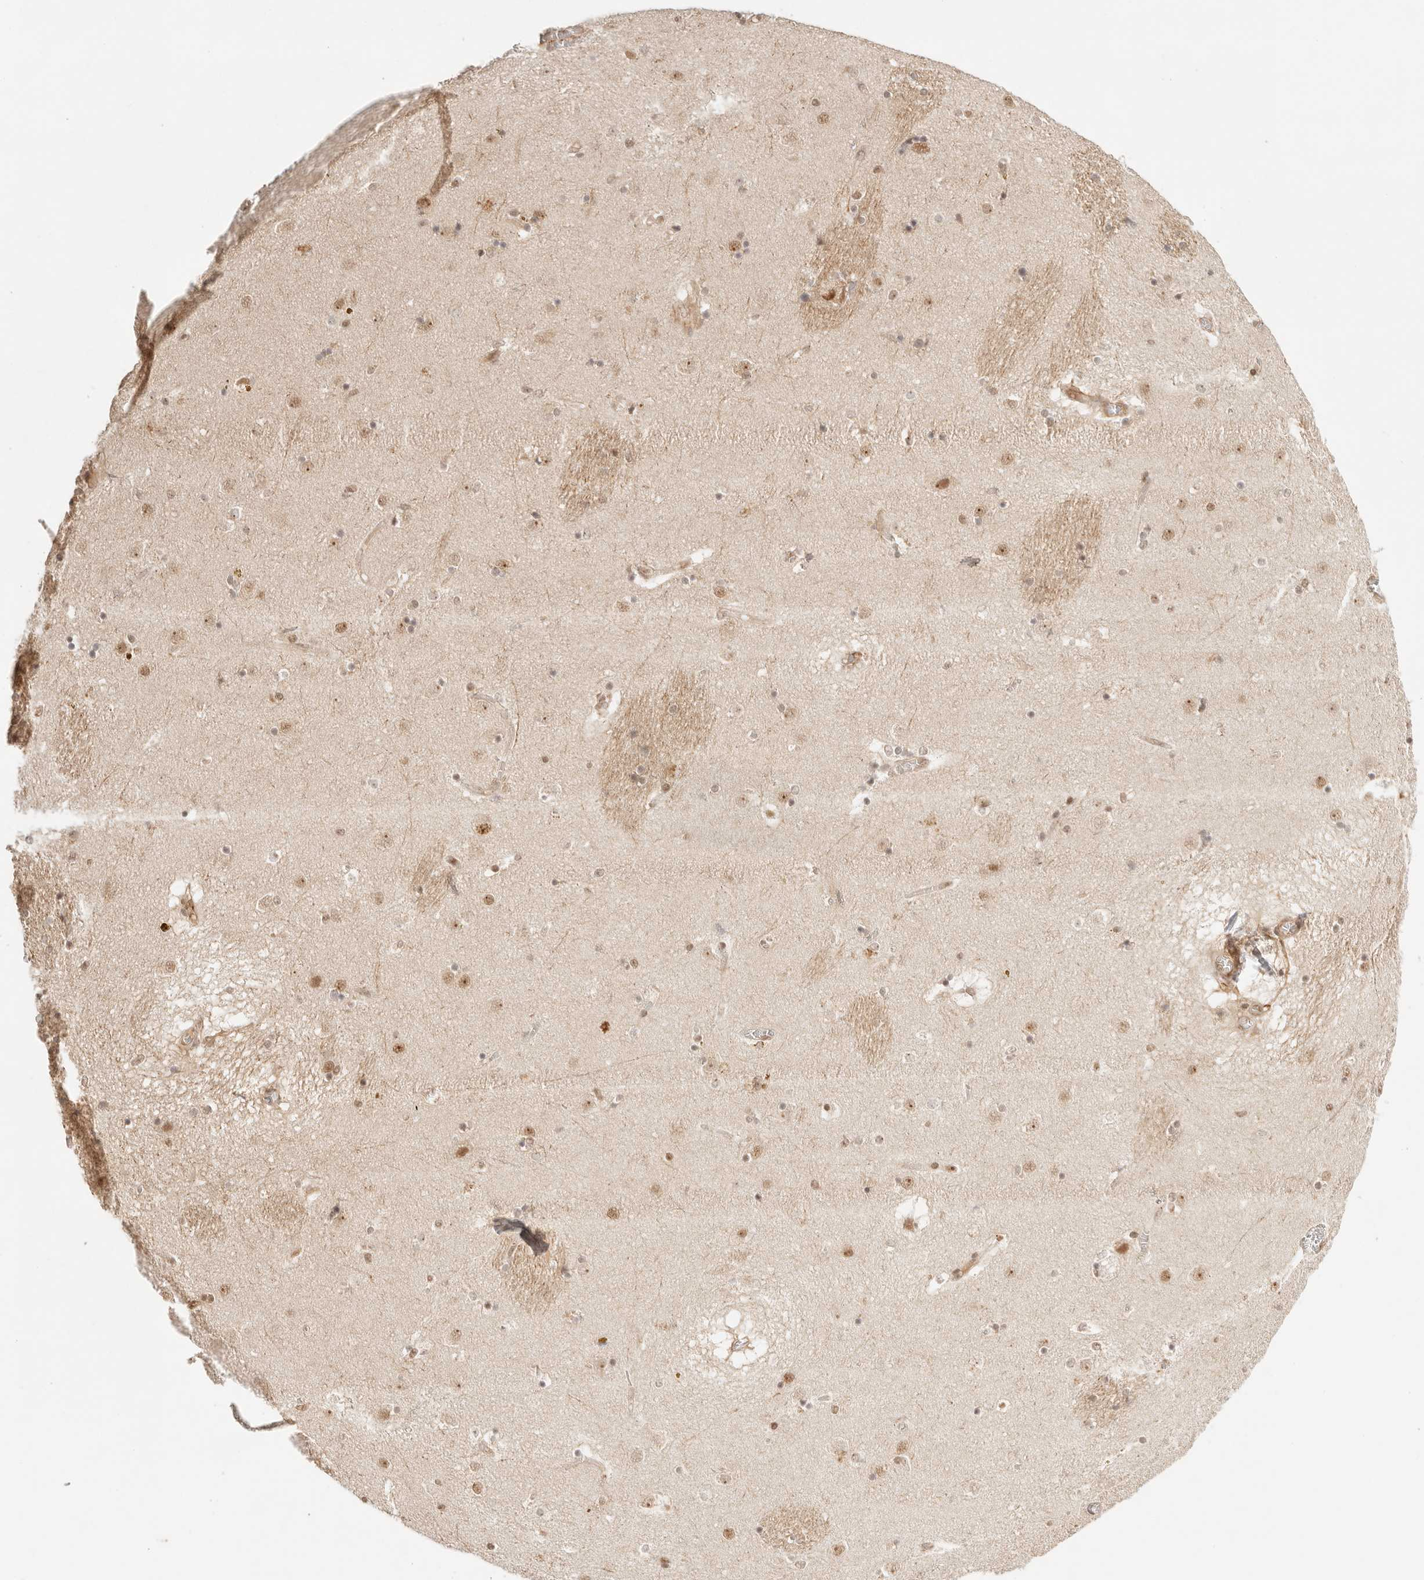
{"staining": {"intensity": "weak", "quantity": "25%-75%", "location": "nuclear"}, "tissue": "caudate", "cell_type": "Glial cells", "image_type": "normal", "snomed": [{"axis": "morphology", "description": "Normal tissue, NOS"}, {"axis": "topography", "description": "Lateral ventricle wall"}], "caption": "Protein expression analysis of normal human caudate reveals weak nuclear positivity in approximately 25%-75% of glial cells. The protein is stained brown, and the nuclei are stained in blue (DAB (3,3'-diaminobenzidine) IHC with brightfield microscopy, high magnification).", "gene": "GTF2E2", "patient": {"sex": "male", "age": 70}}